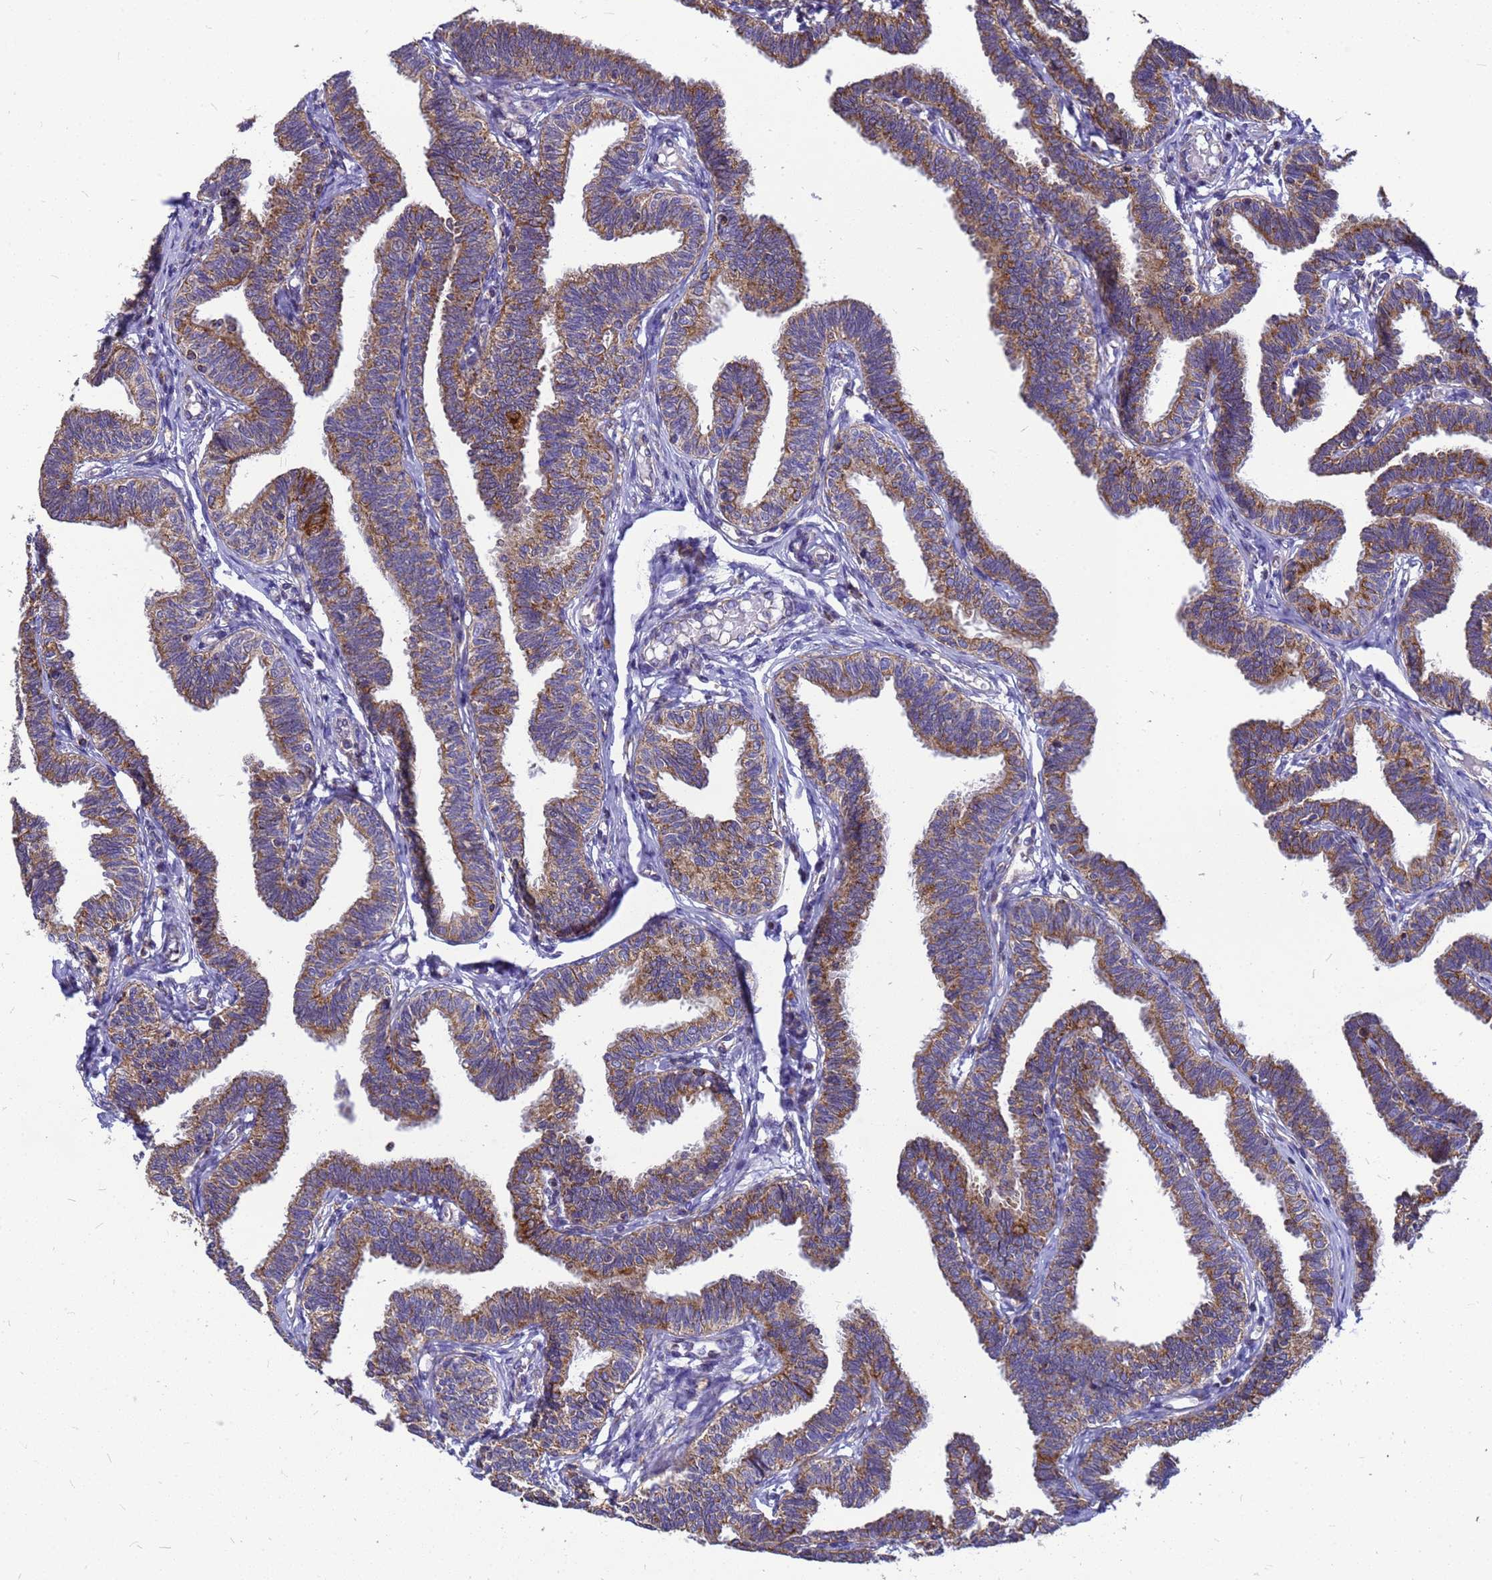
{"staining": {"intensity": "moderate", "quantity": ">75%", "location": "cytoplasmic/membranous"}, "tissue": "fallopian tube", "cell_type": "Glandular cells", "image_type": "normal", "snomed": [{"axis": "morphology", "description": "Normal tissue, NOS"}, {"axis": "topography", "description": "Fallopian tube"}, {"axis": "topography", "description": "Ovary"}], "caption": "Immunohistochemical staining of benign human fallopian tube shows >75% levels of moderate cytoplasmic/membranous protein positivity in about >75% of glandular cells. (brown staining indicates protein expression, while blue staining denotes nuclei).", "gene": "CMC4", "patient": {"sex": "female", "age": 23}}